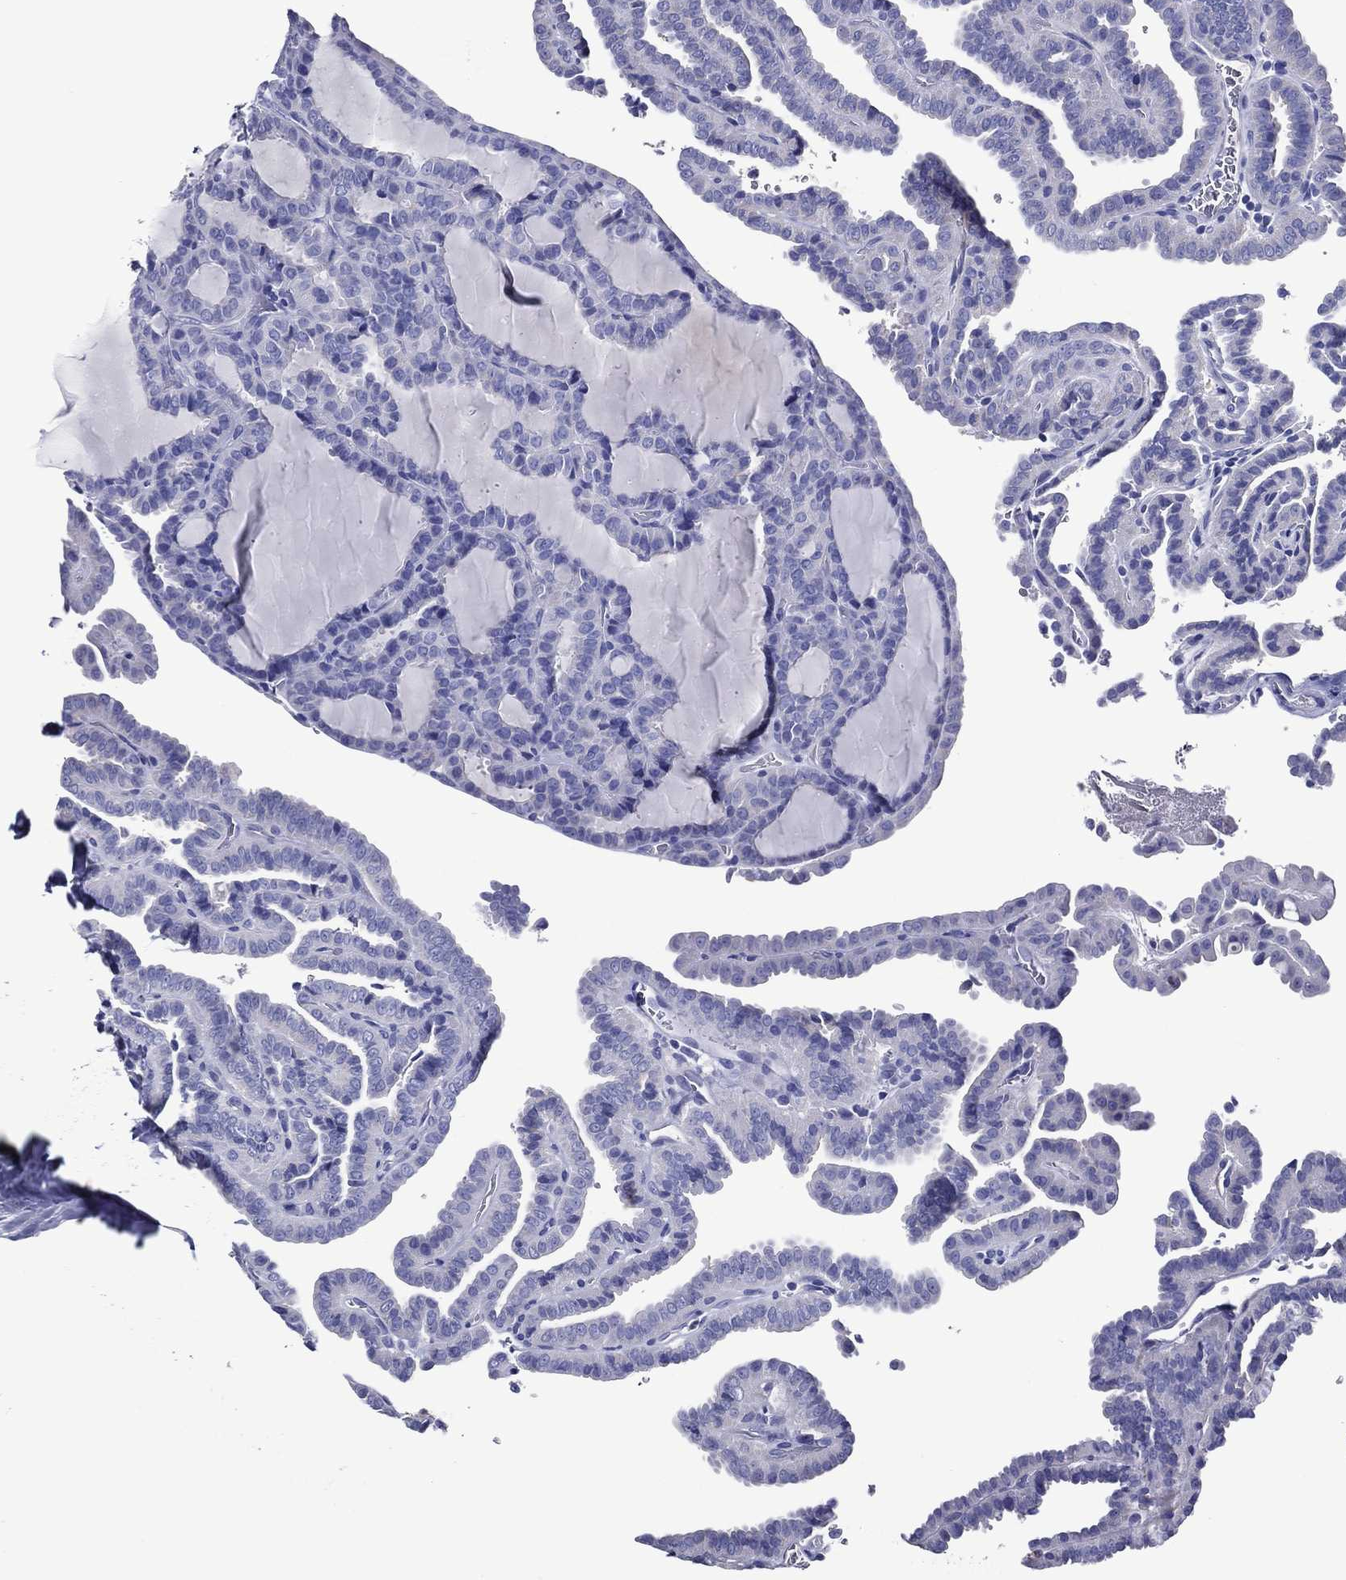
{"staining": {"intensity": "negative", "quantity": "none", "location": "none"}, "tissue": "thyroid cancer", "cell_type": "Tumor cells", "image_type": "cancer", "snomed": [{"axis": "morphology", "description": "Papillary adenocarcinoma, NOS"}, {"axis": "topography", "description": "Thyroid gland"}], "caption": "Image shows no protein positivity in tumor cells of papillary adenocarcinoma (thyroid) tissue. (DAB (3,3'-diaminobenzidine) immunohistochemistry (IHC) with hematoxylin counter stain).", "gene": "ACE2", "patient": {"sex": "female", "age": 39}}